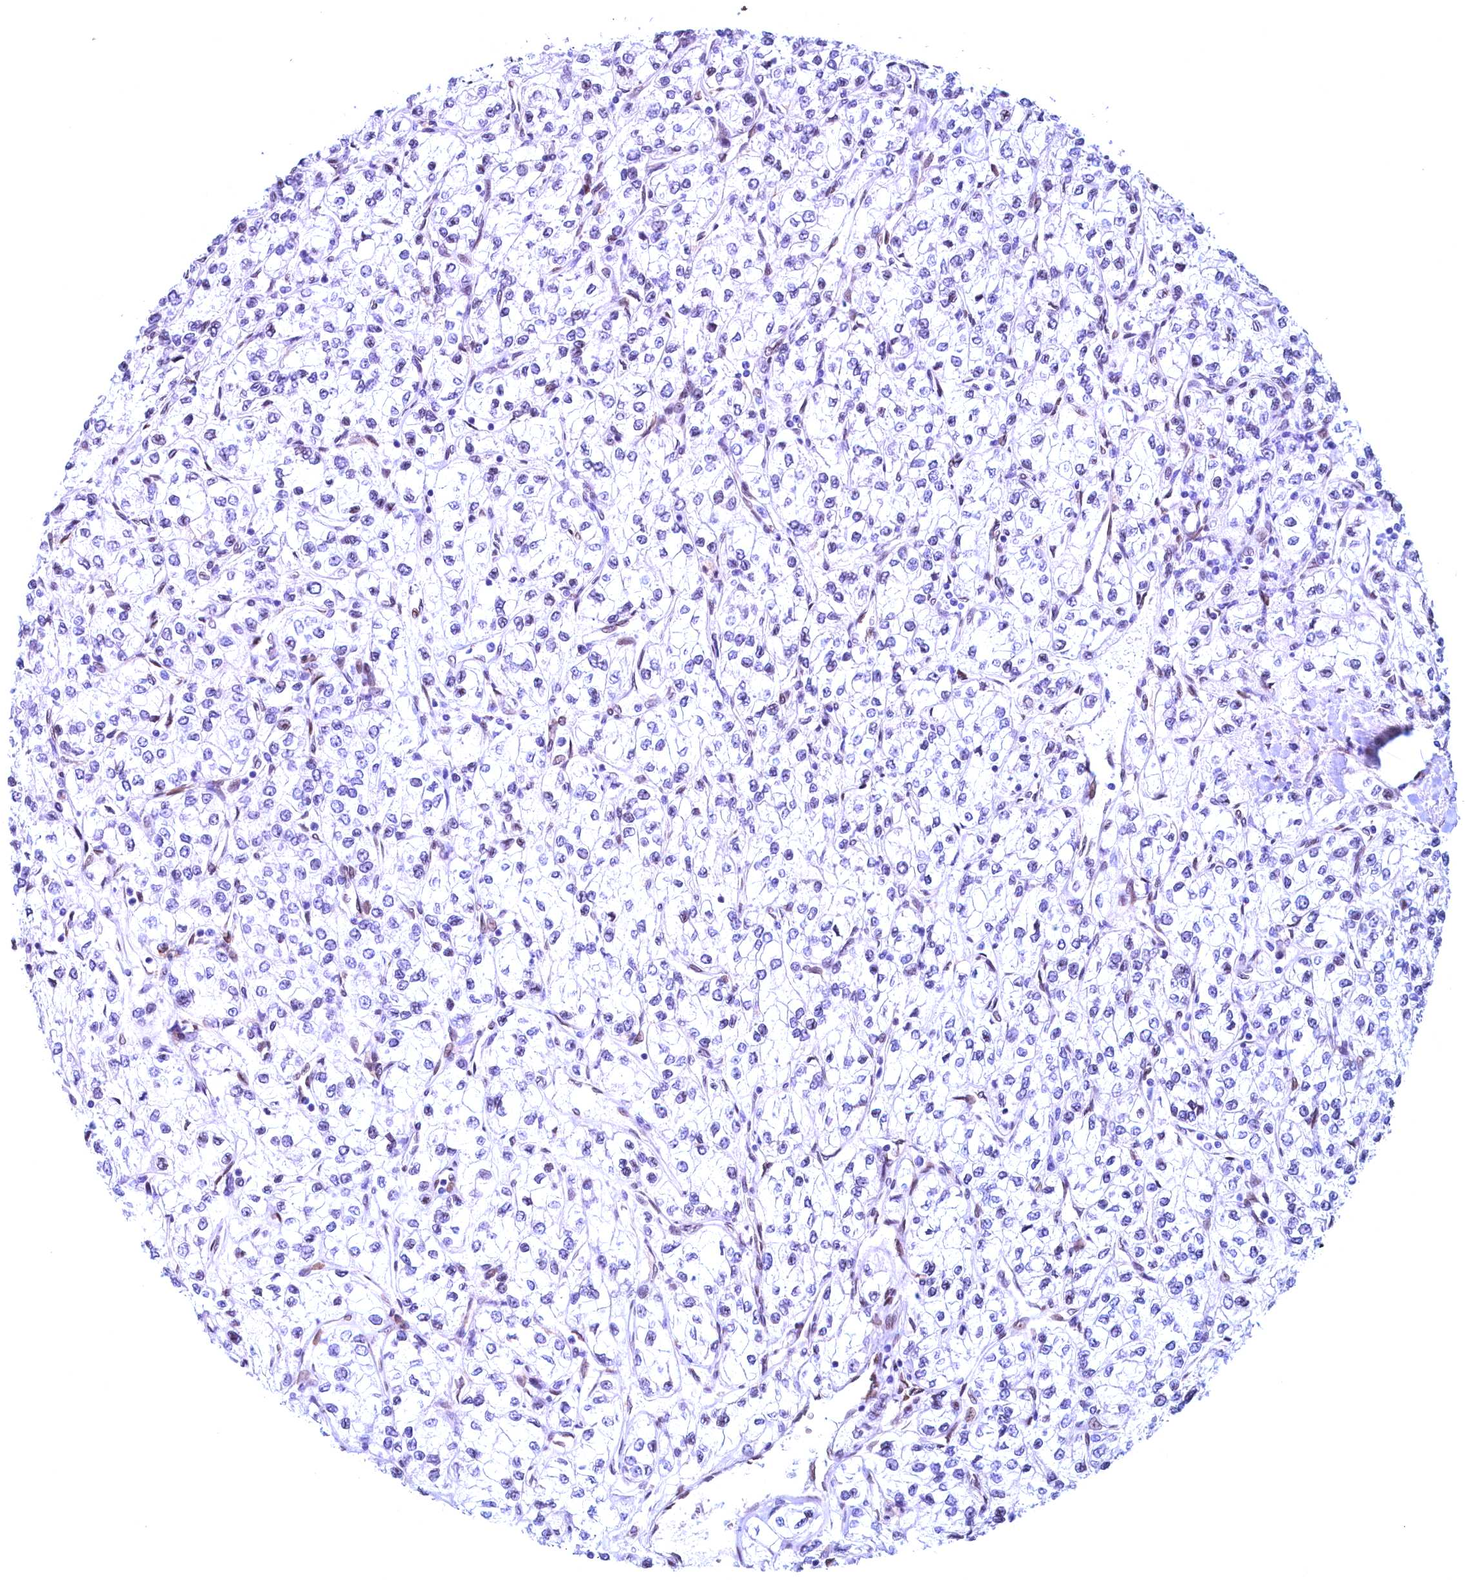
{"staining": {"intensity": "negative", "quantity": "none", "location": "none"}, "tissue": "renal cancer", "cell_type": "Tumor cells", "image_type": "cancer", "snomed": [{"axis": "morphology", "description": "Adenocarcinoma, NOS"}, {"axis": "topography", "description": "Kidney"}], "caption": "High power microscopy histopathology image of an immunohistochemistry (IHC) photomicrograph of renal cancer, revealing no significant staining in tumor cells.", "gene": "GPSM1", "patient": {"sex": "male", "age": 80}}